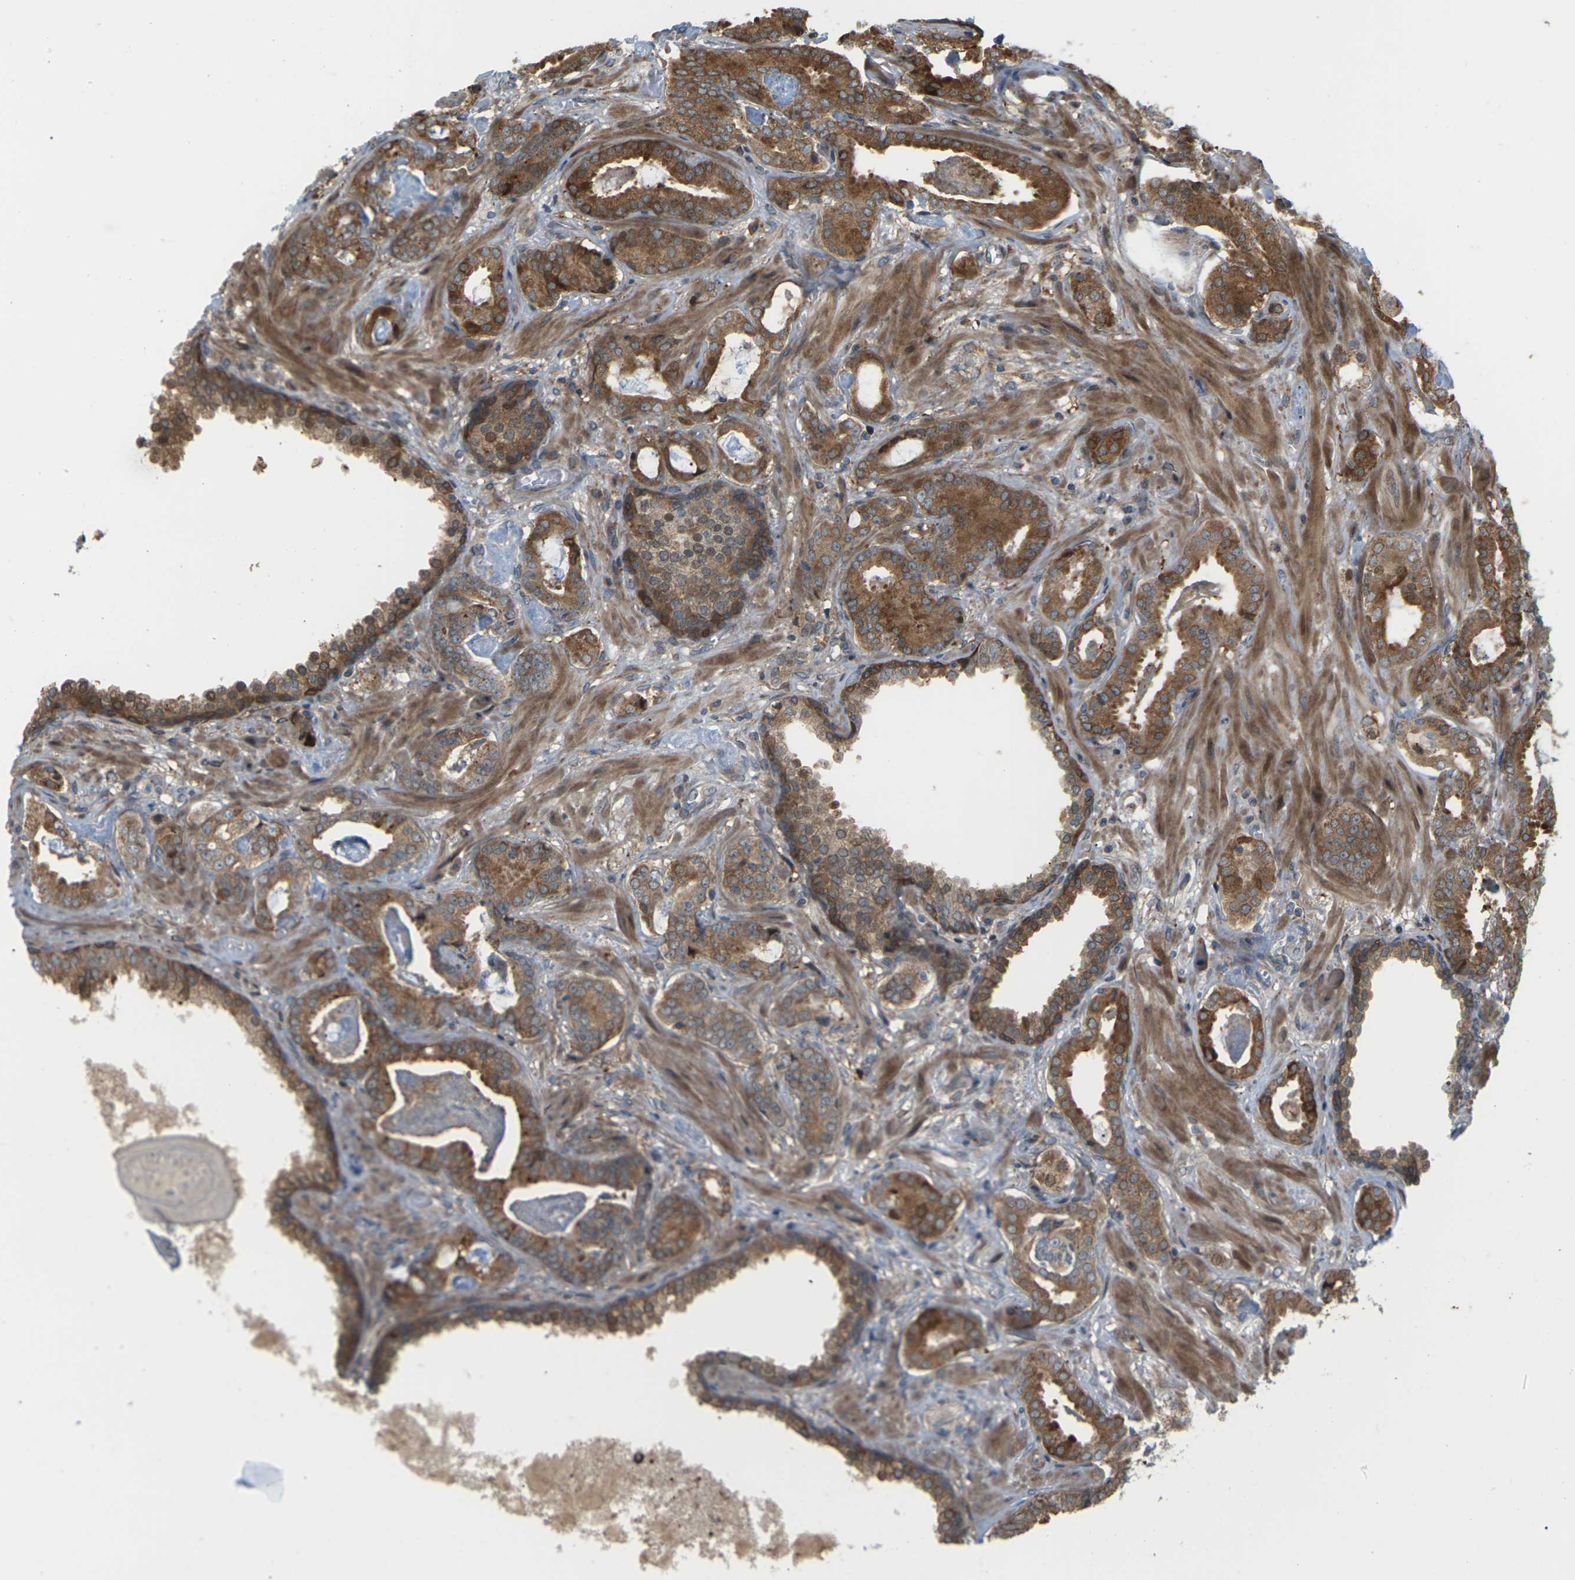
{"staining": {"intensity": "moderate", "quantity": ">75%", "location": "cytoplasmic/membranous,nuclear"}, "tissue": "prostate cancer", "cell_type": "Tumor cells", "image_type": "cancer", "snomed": [{"axis": "morphology", "description": "Adenocarcinoma, Low grade"}, {"axis": "topography", "description": "Prostate"}], "caption": "Human prostate cancer (adenocarcinoma (low-grade)) stained with a brown dye demonstrates moderate cytoplasmic/membranous and nuclear positive staining in approximately >75% of tumor cells.", "gene": "ROBO1", "patient": {"sex": "male", "age": 53}}